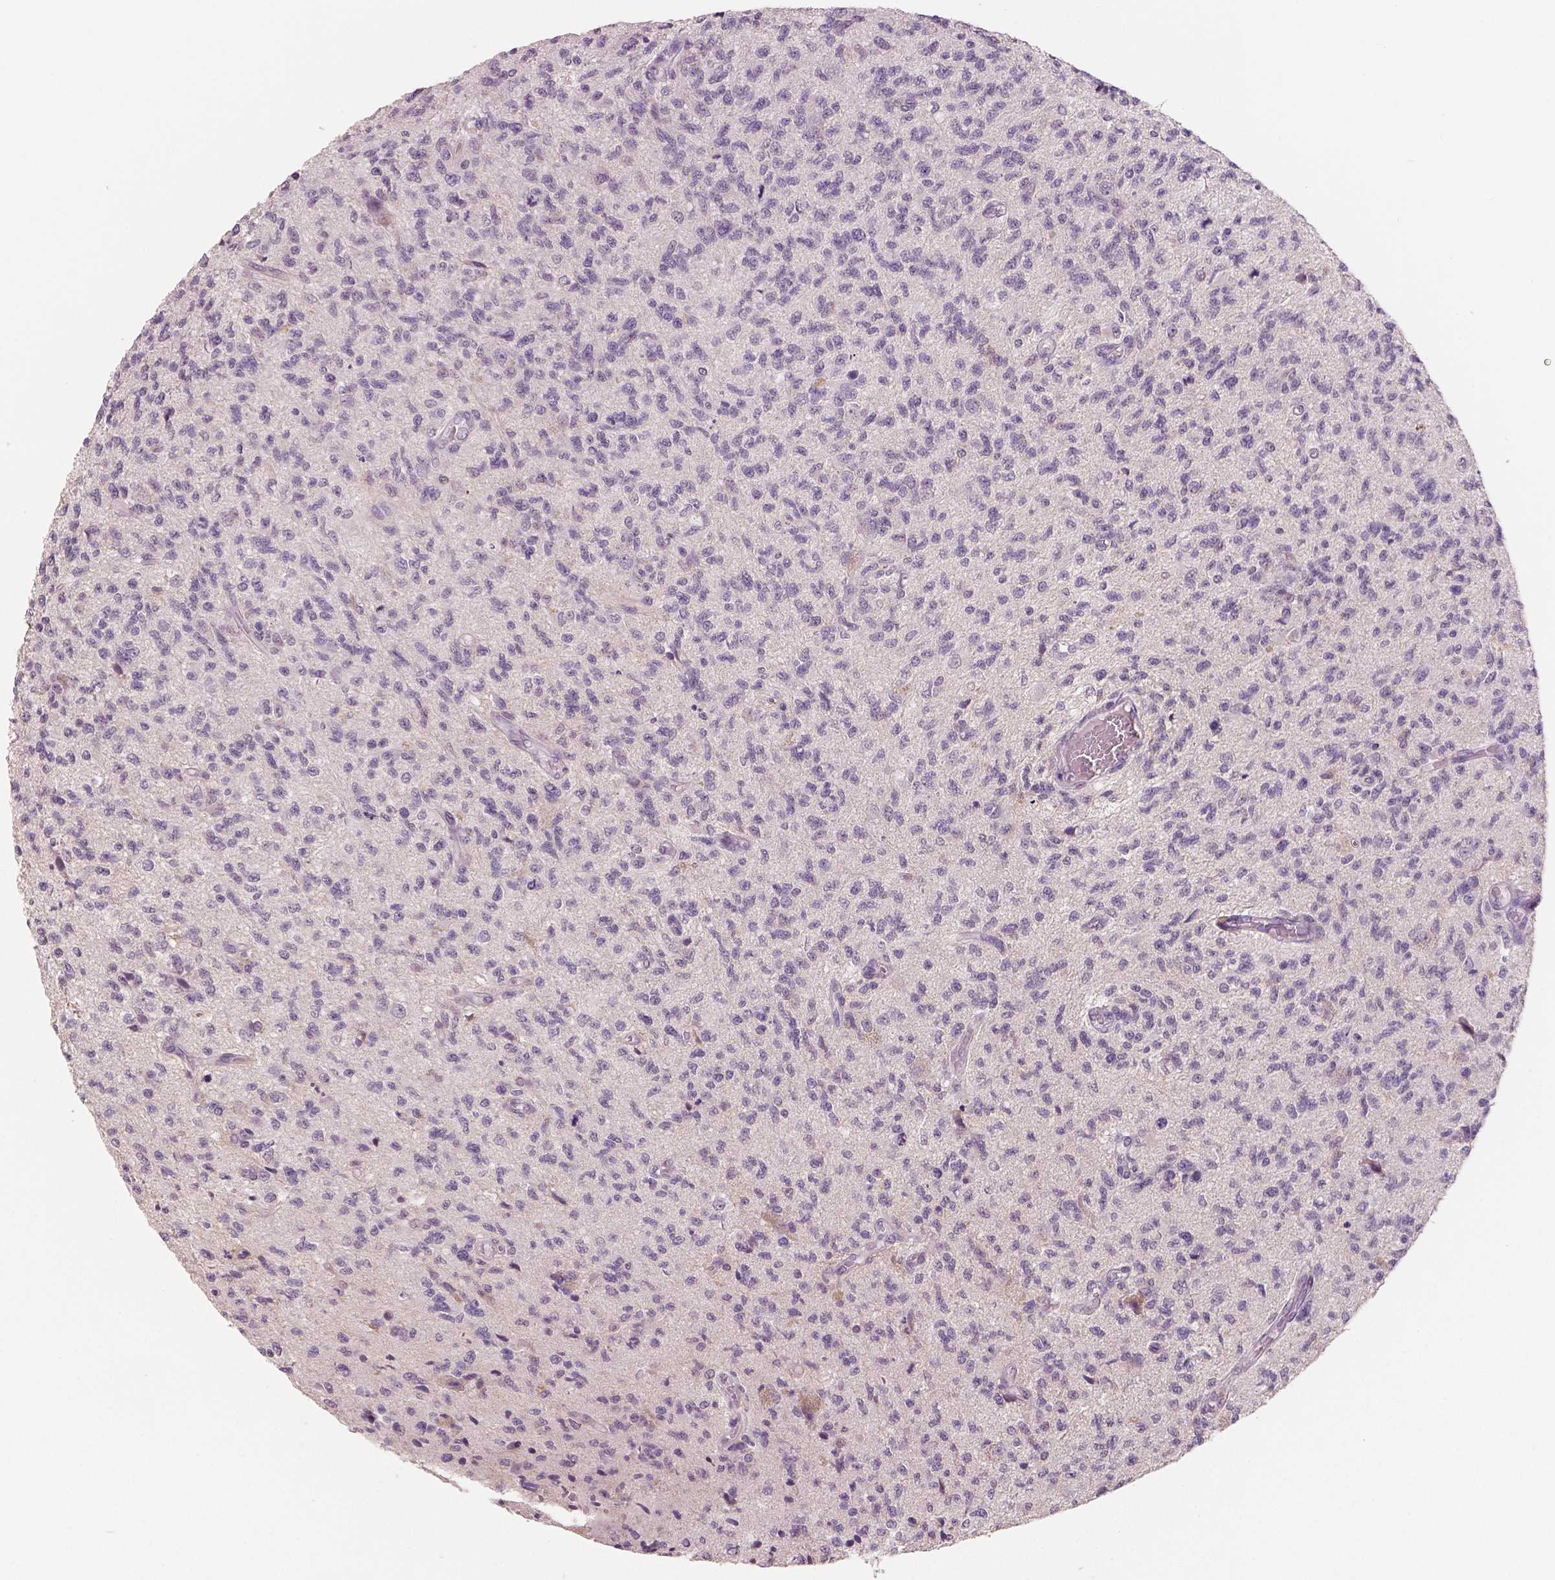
{"staining": {"intensity": "negative", "quantity": "none", "location": "none"}, "tissue": "glioma", "cell_type": "Tumor cells", "image_type": "cancer", "snomed": [{"axis": "morphology", "description": "Glioma, malignant, High grade"}, {"axis": "topography", "description": "Brain"}], "caption": "Image shows no protein positivity in tumor cells of high-grade glioma (malignant) tissue.", "gene": "KIT", "patient": {"sex": "male", "age": 56}}